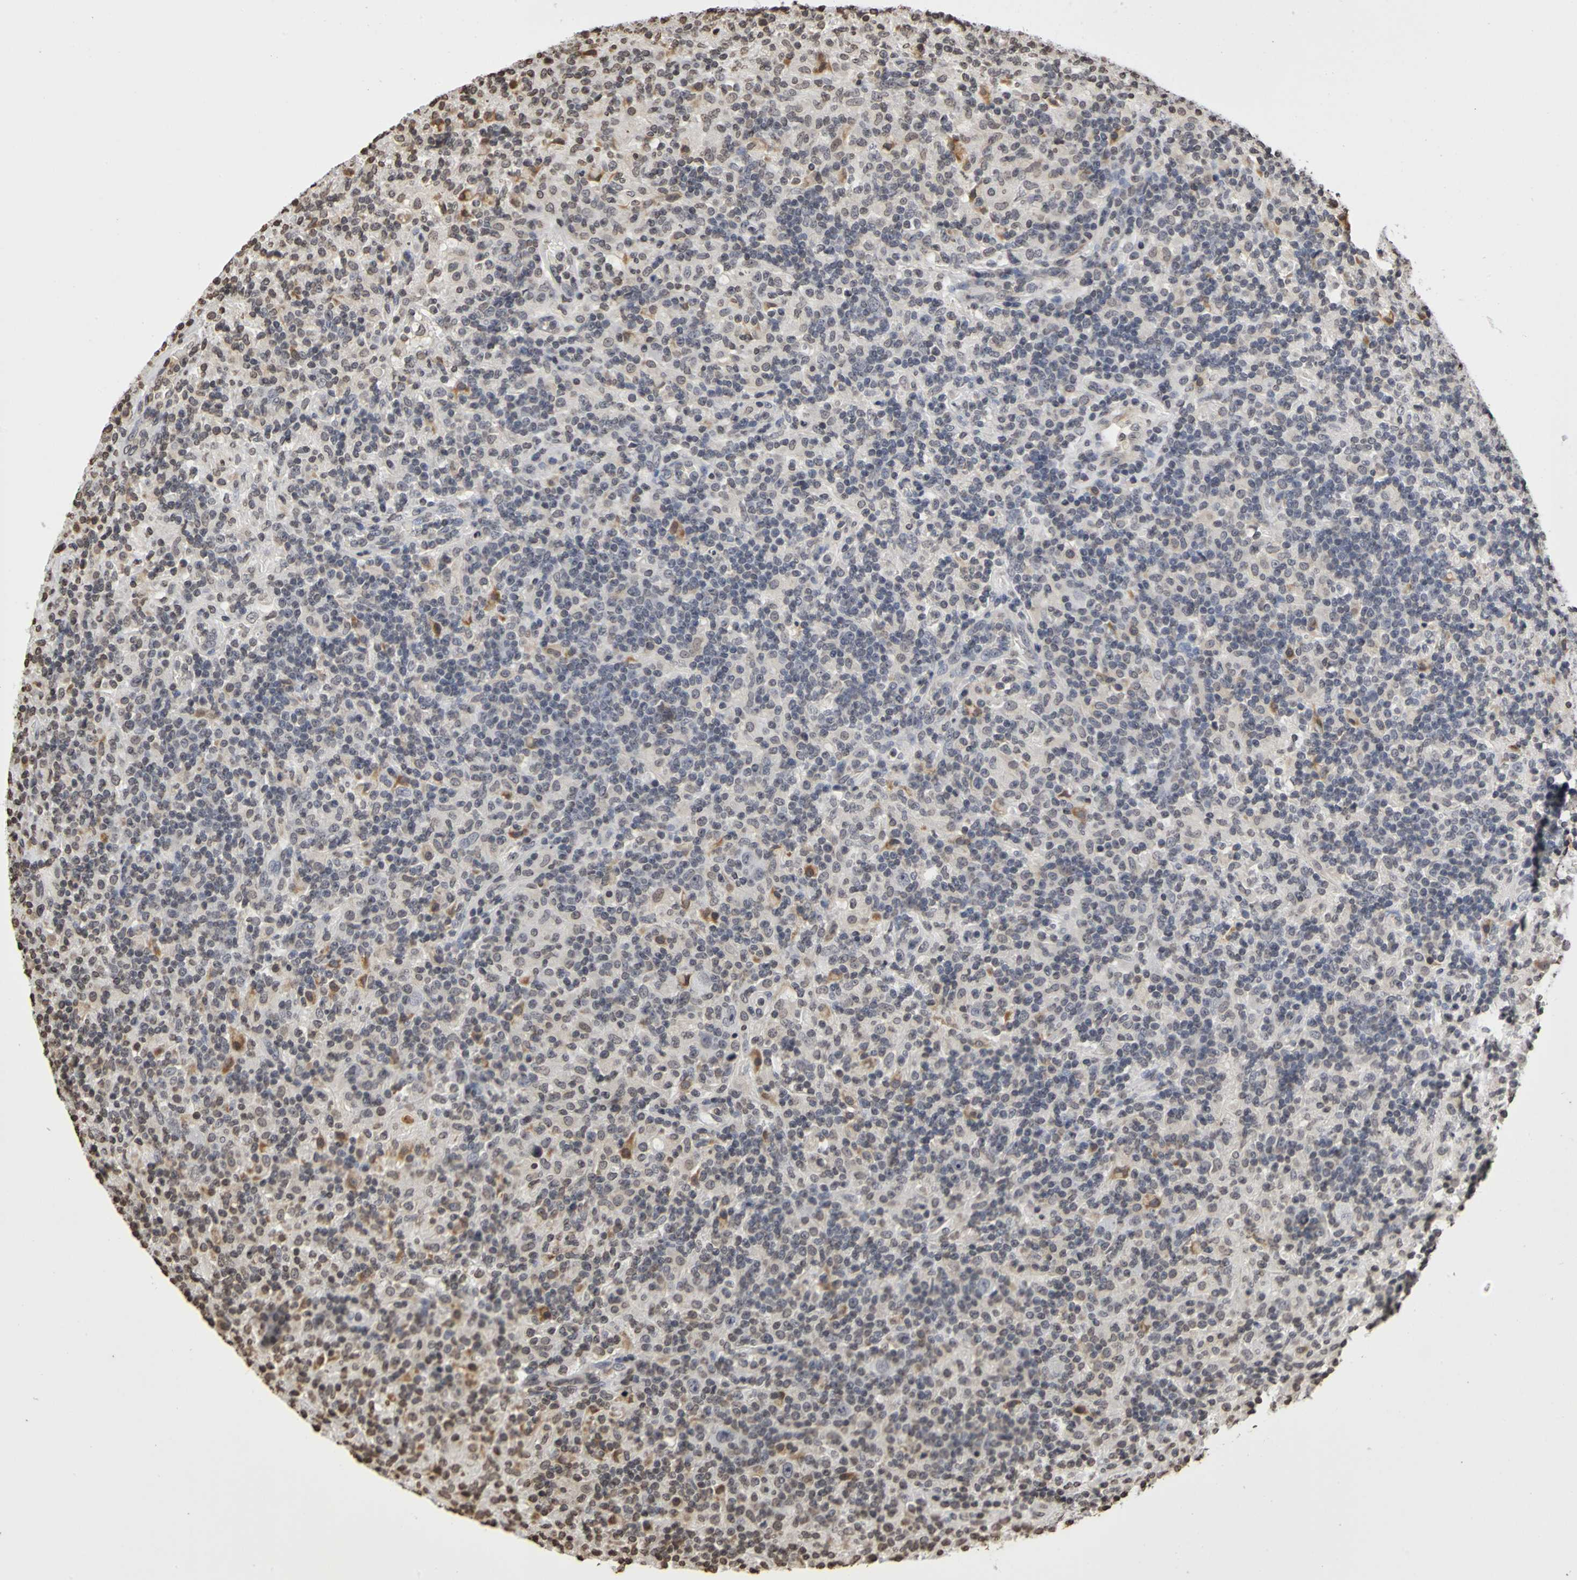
{"staining": {"intensity": "weak", "quantity": "<25%", "location": "nuclear"}, "tissue": "lymphoma", "cell_type": "Tumor cells", "image_type": "cancer", "snomed": [{"axis": "morphology", "description": "Hodgkin's disease, NOS"}, {"axis": "topography", "description": "Lymph node"}], "caption": "Histopathology image shows no significant protein expression in tumor cells of lymphoma.", "gene": "ERCC2", "patient": {"sex": "male", "age": 70}}